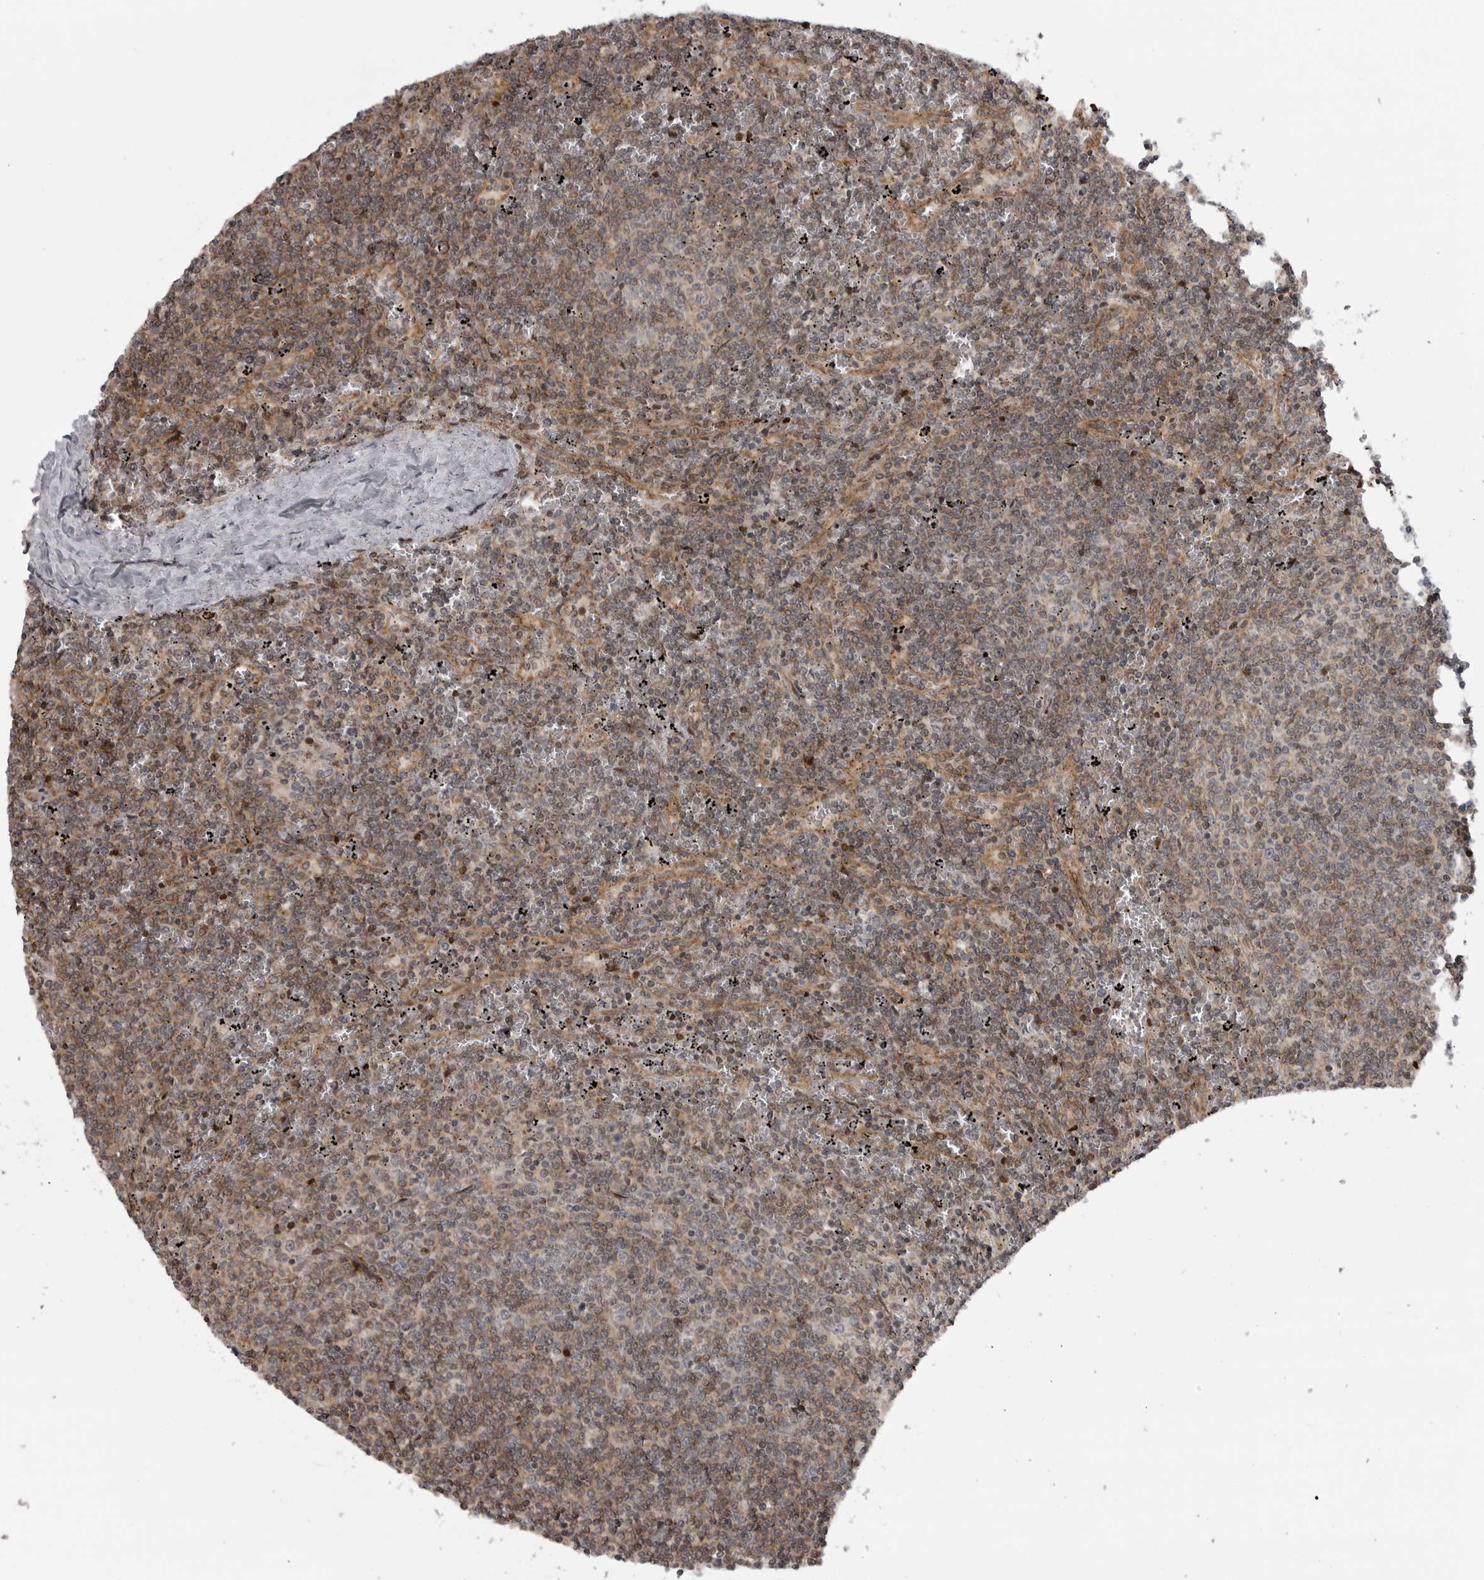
{"staining": {"intensity": "negative", "quantity": "none", "location": "none"}, "tissue": "lymphoma", "cell_type": "Tumor cells", "image_type": "cancer", "snomed": [{"axis": "morphology", "description": "Malignant lymphoma, non-Hodgkin's type, Low grade"}, {"axis": "topography", "description": "Spleen"}], "caption": "DAB (3,3'-diaminobenzidine) immunohistochemical staining of malignant lymphoma, non-Hodgkin's type (low-grade) exhibits no significant positivity in tumor cells.", "gene": "ABL1", "patient": {"sex": "female", "age": 50}}